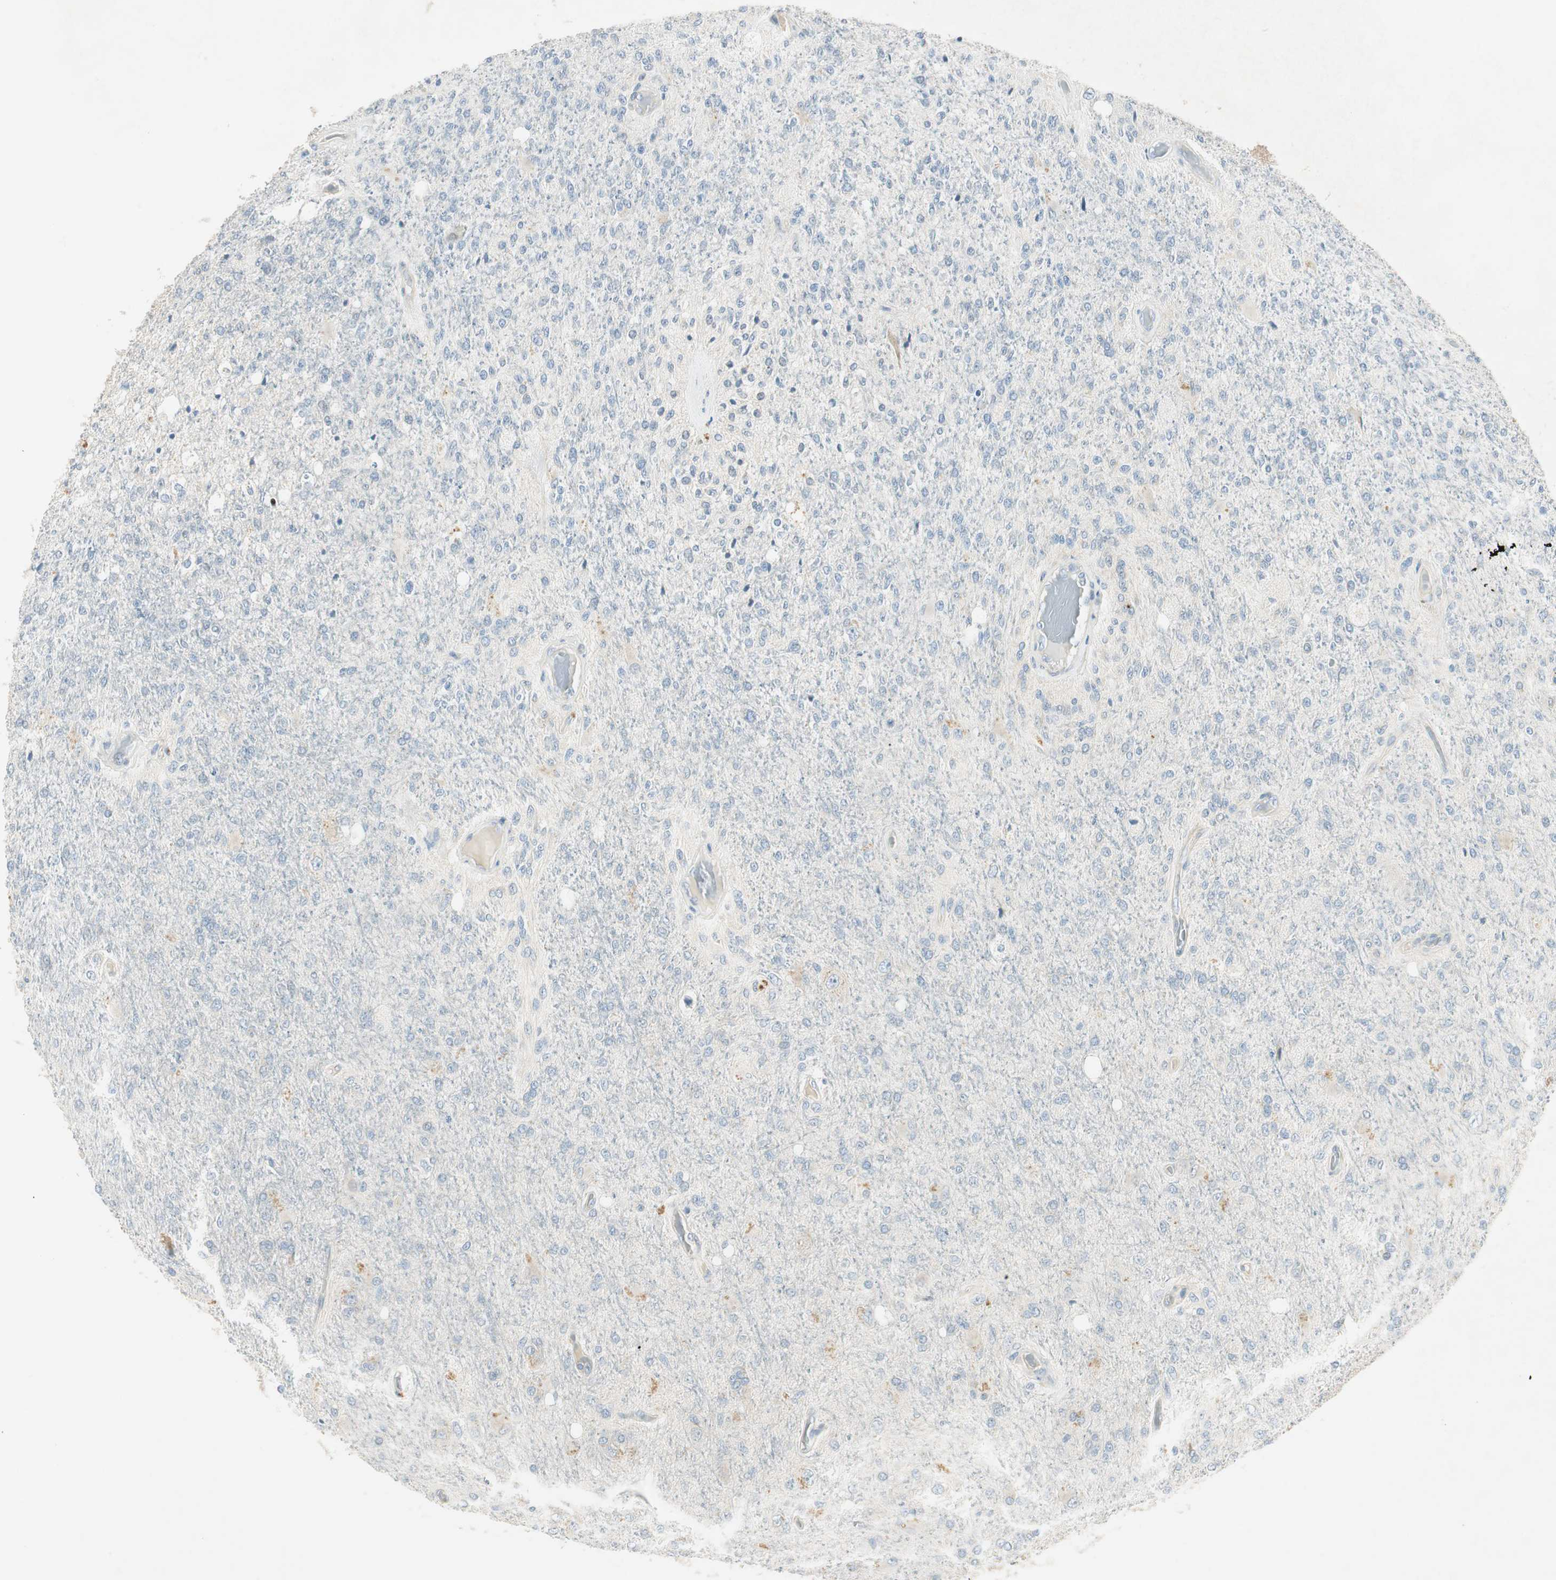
{"staining": {"intensity": "weak", "quantity": "<25%", "location": "cytoplasmic/membranous"}, "tissue": "glioma", "cell_type": "Tumor cells", "image_type": "cancer", "snomed": [{"axis": "morphology", "description": "Normal tissue, NOS"}, {"axis": "morphology", "description": "Glioma, malignant, High grade"}, {"axis": "topography", "description": "Cerebral cortex"}], "caption": "A histopathology image of malignant high-grade glioma stained for a protein shows no brown staining in tumor cells.", "gene": "STON1-GTF2A1L", "patient": {"sex": "male", "age": 77}}